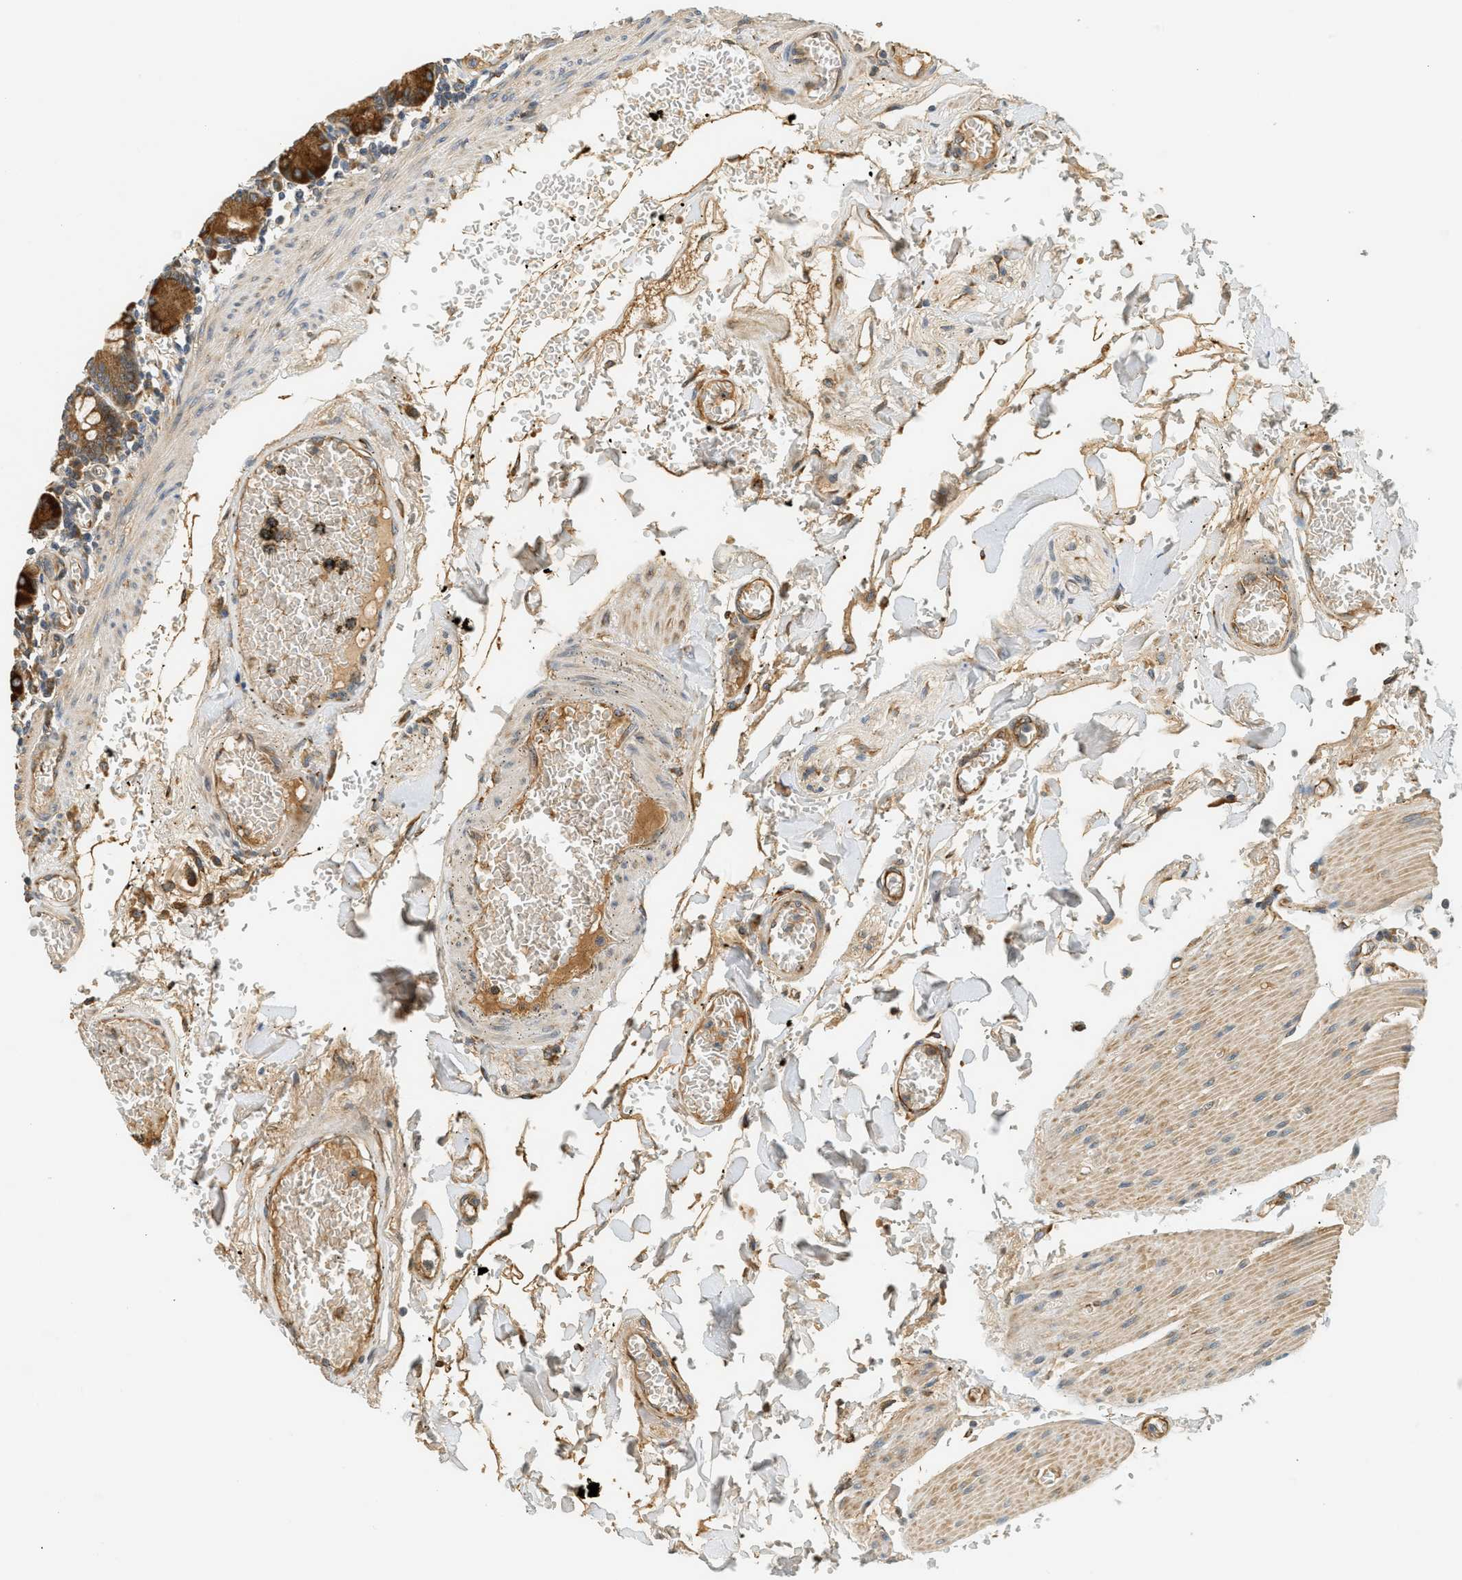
{"staining": {"intensity": "moderate", "quantity": ">75%", "location": "cytoplasmic/membranous"}, "tissue": "small intestine", "cell_type": "Glandular cells", "image_type": "normal", "snomed": [{"axis": "morphology", "description": "Normal tissue, NOS"}, {"axis": "topography", "description": "Small intestine"}], "caption": "Immunohistochemistry (IHC) photomicrograph of benign small intestine: human small intestine stained using immunohistochemistry shows medium levels of moderate protein expression localized specifically in the cytoplasmic/membranous of glandular cells, appearing as a cytoplasmic/membranous brown color.", "gene": "PDK1", "patient": {"sex": "male", "age": 71}}